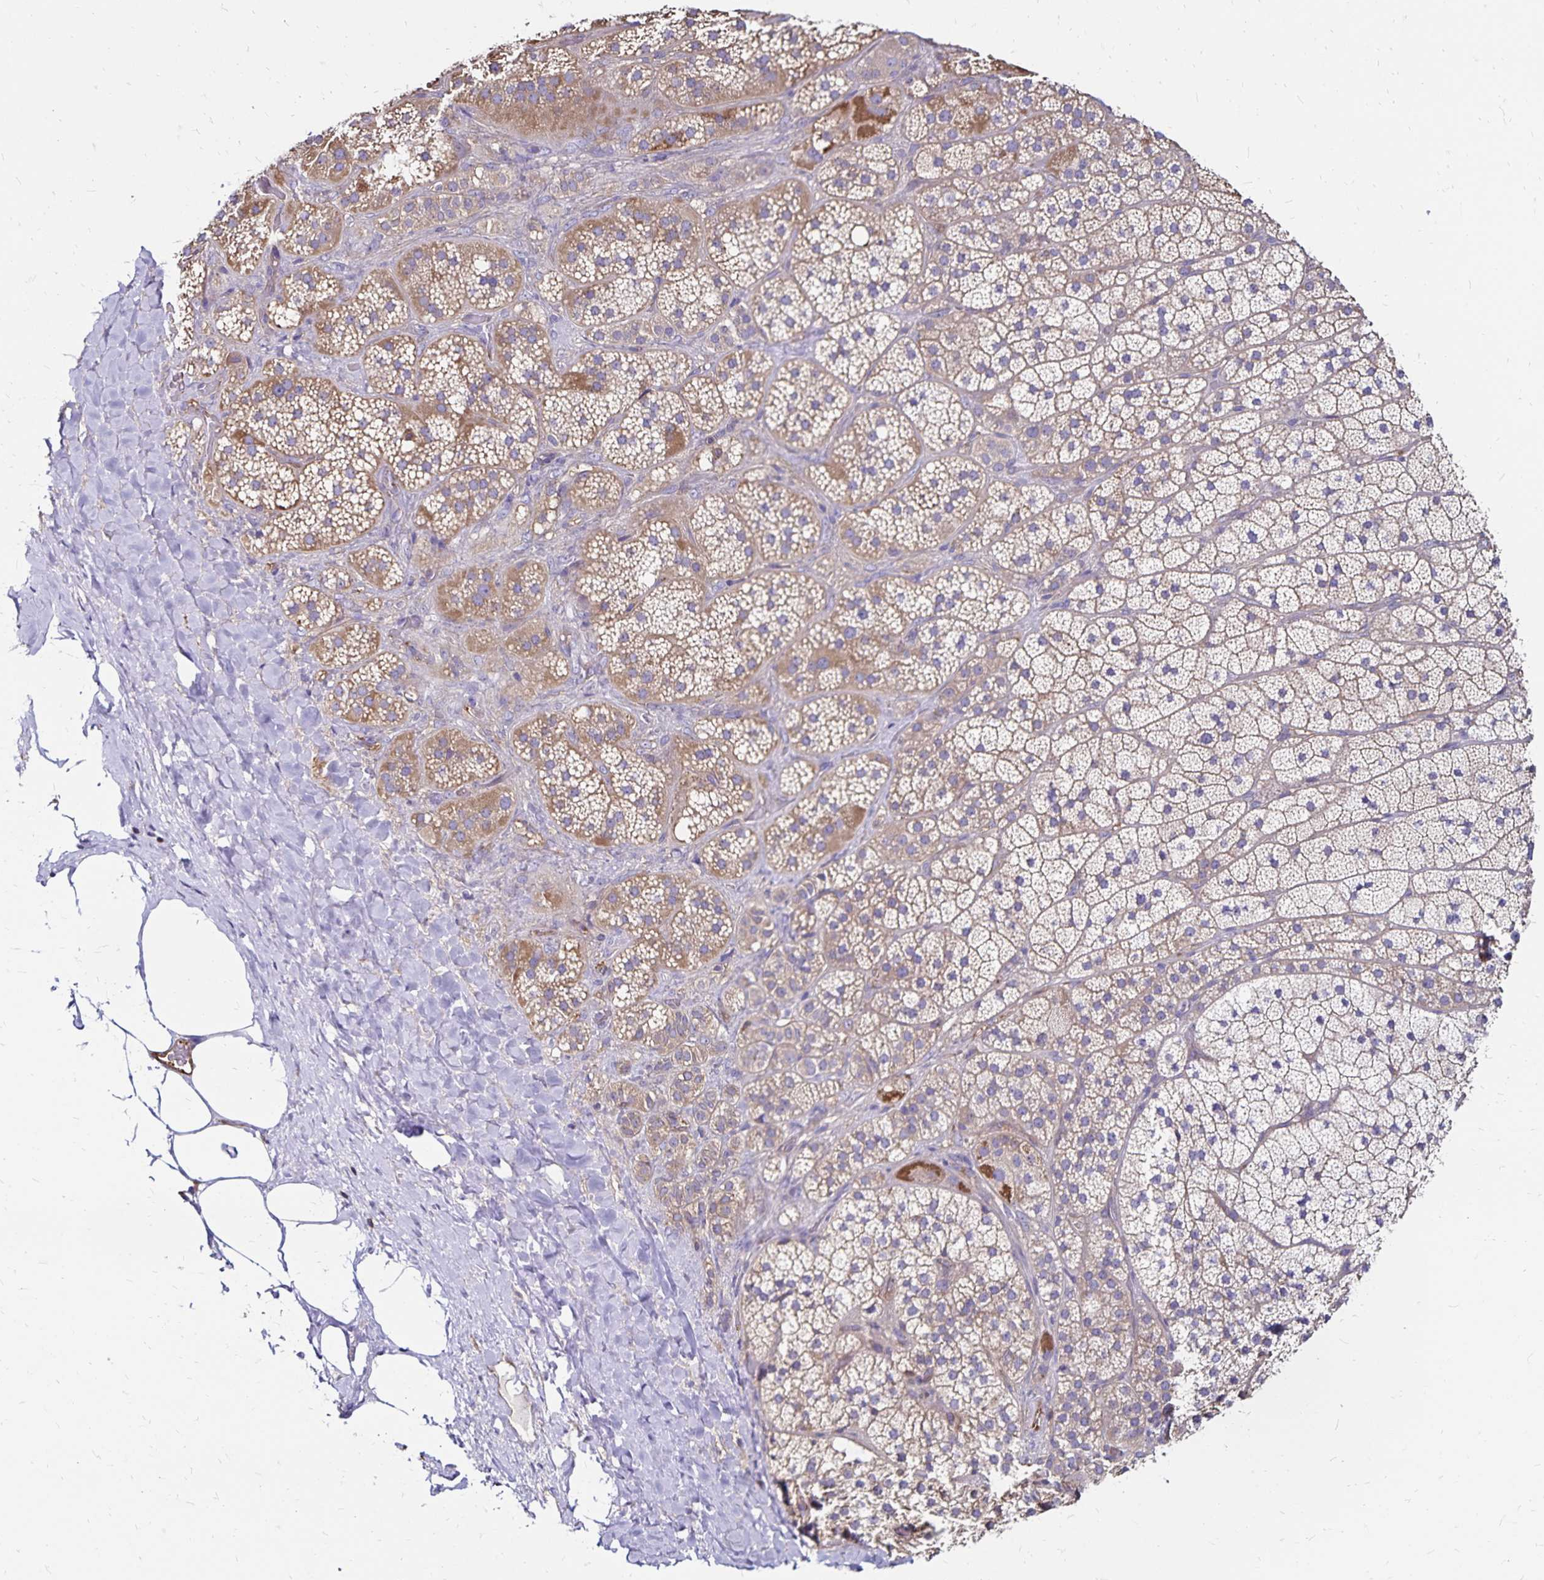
{"staining": {"intensity": "moderate", "quantity": "25%-75%", "location": "cytoplasmic/membranous"}, "tissue": "adrenal gland", "cell_type": "Glandular cells", "image_type": "normal", "snomed": [{"axis": "morphology", "description": "Normal tissue, NOS"}, {"axis": "topography", "description": "Adrenal gland"}], "caption": "High-power microscopy captured an IHC histopathology image of unremarkable adrenal gland, revealing moderate cytoplasmic/membranous staining in approximately 25%-75% of glandular cells. (IHC, brightfield microscopy, high magnification).", "gene": "RPRML", "patient": {"sex": "male", "age": 57}}